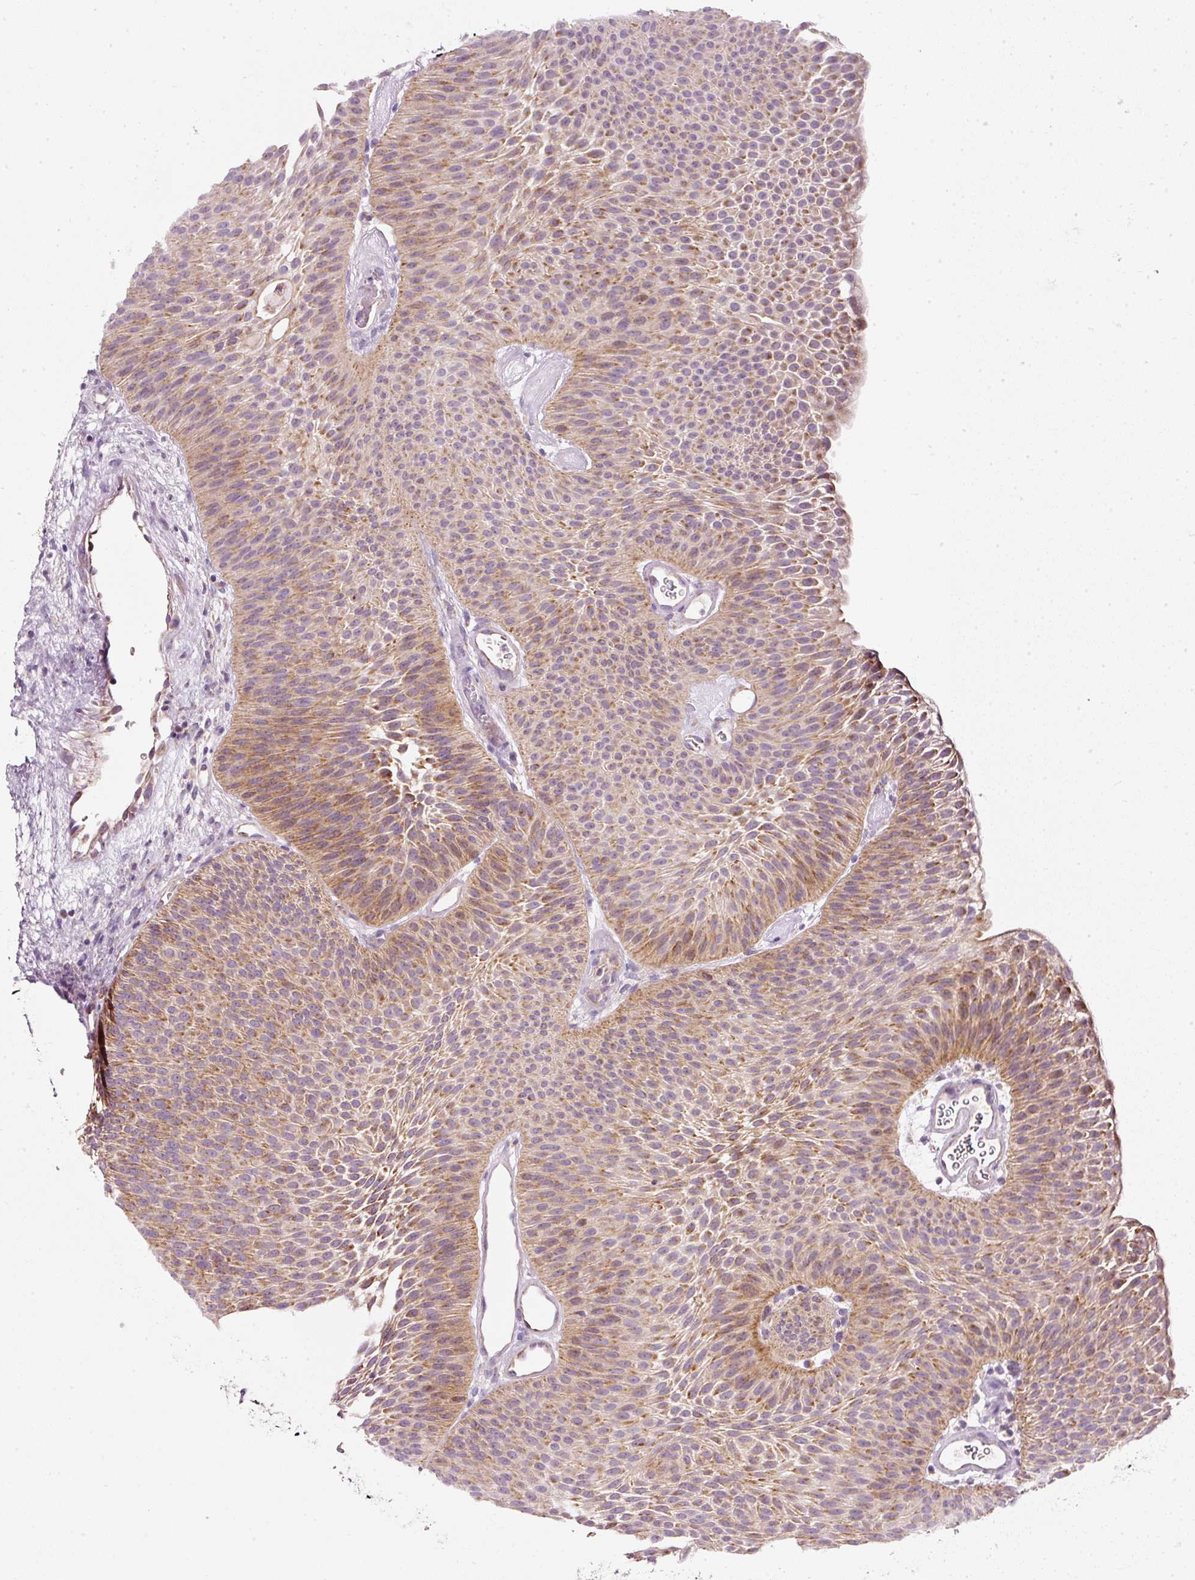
{"staining": {"intensity": "moderate", "quantity": ">75%", "location": "cytoplasmic/membranous"}, "tissue": "urothelial cancer", "cell_type": "Tumor cells", "image_type": "cancer", "snomed": [{"axis": "morphology", "description": "Urothelial carcinoma, Low grade"}, {"axis": "topography", "description": "Urinary bladder"}], "caption": "Immunohistochemistry (IHC) of low-grade urothelial carcinoma demonstrates medium levels of moderate cytoplasmic/membranous positivity in about >75% of tumor cells.", "gene": "NDUFA1", "patient": {"sex": "female", "age": 60}}